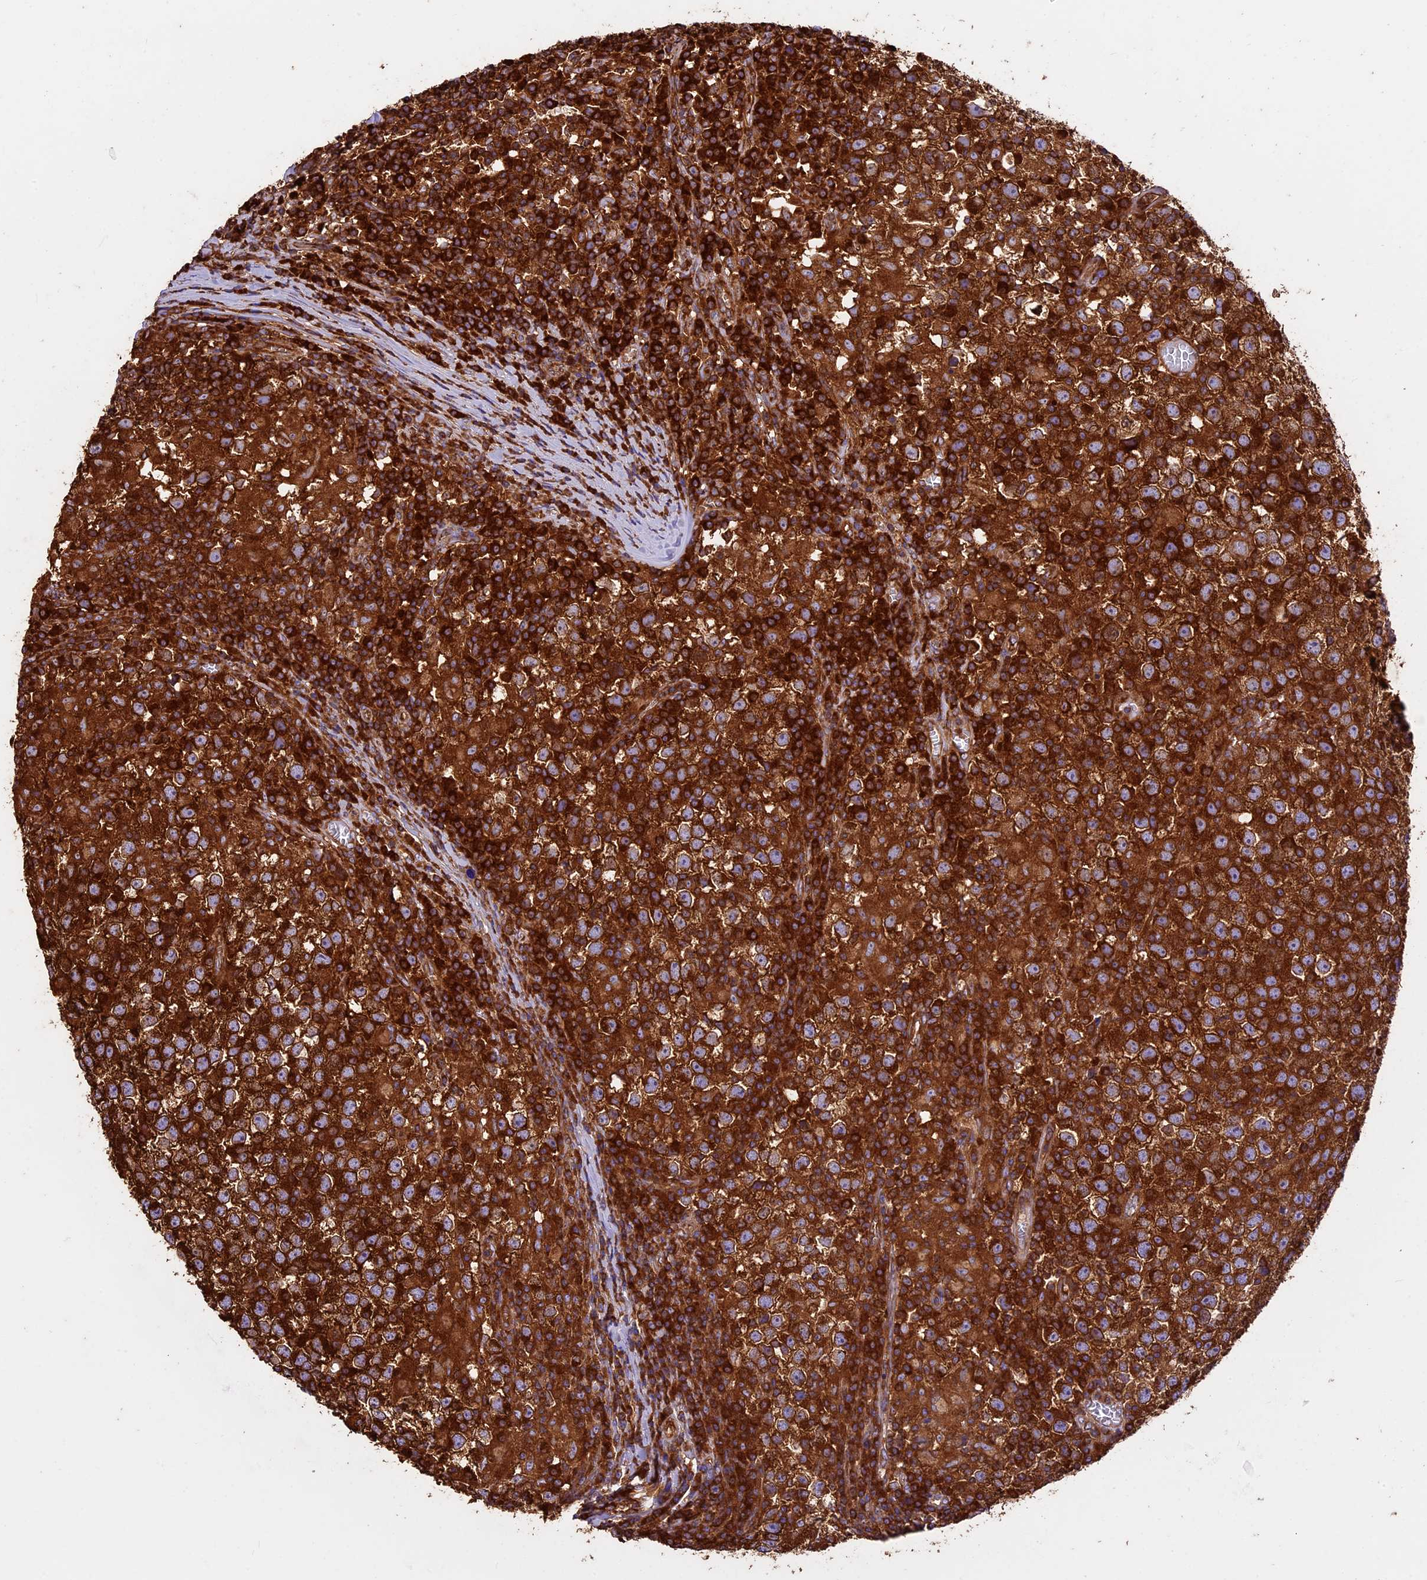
{"staining": {"intensity": "strong", "quantity": ">75%", "location": "cytoplasmic/membranous"}, "tissue": "testis cancer", "cell_type": "Tumor cells", "image_type": "cancer", "snomed": [{"axis": "morphology", "description": "Seminoma, NOS"}, {"axis": "topography", "description": "Testis"}], "caption": "Testis cancer (seminoma) stained with IHC demonstrates strong cytoplasmic/membranous staining in approximately >75% of tumor cells.", "gene": "KARS1", "patient": {"sex": "male", "age": 65}}